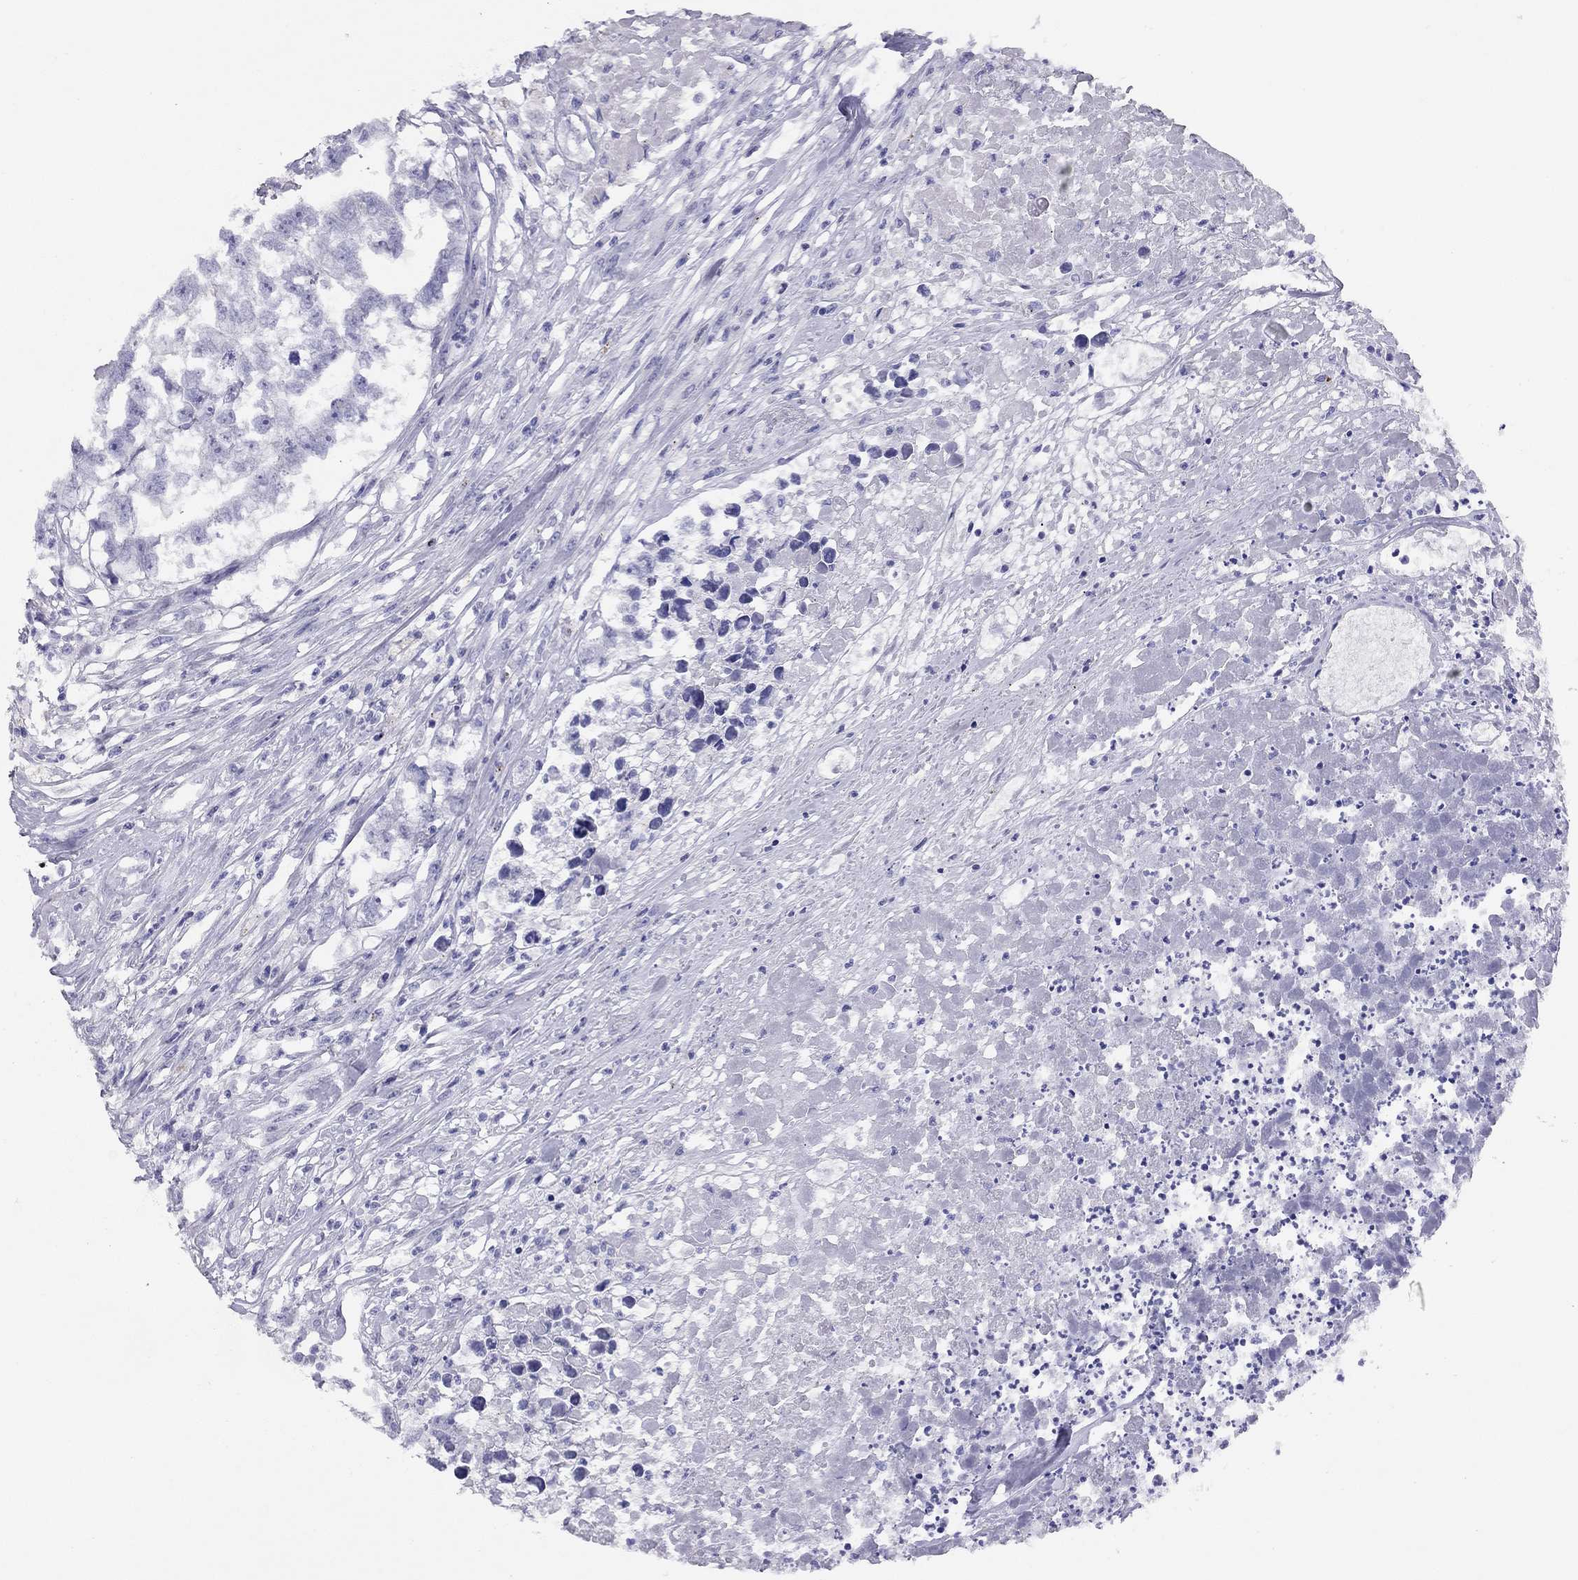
{"staining": {"intensity": "negative", "quantity": "none", "location": "none"}, "tissue": "testis cancer", "cell_type": "Tumor cells", "image_type": "cancer", "snomed": [{"axis": "morphology", "description": "Carcinoma, Embryonal, NOS"}, {"axis": "morphology", "description": "Teratoma, malignant, NOS"}, {"axis": "topography", "description": "Testis"}], "caption": "A micrograph of human testis cancer (malignant teratoma) is negative for staining in tumor cells. Nuclei are stained in blue.", "gene": "LRIT2", "patient": {"sex": "male", "age": 44}}